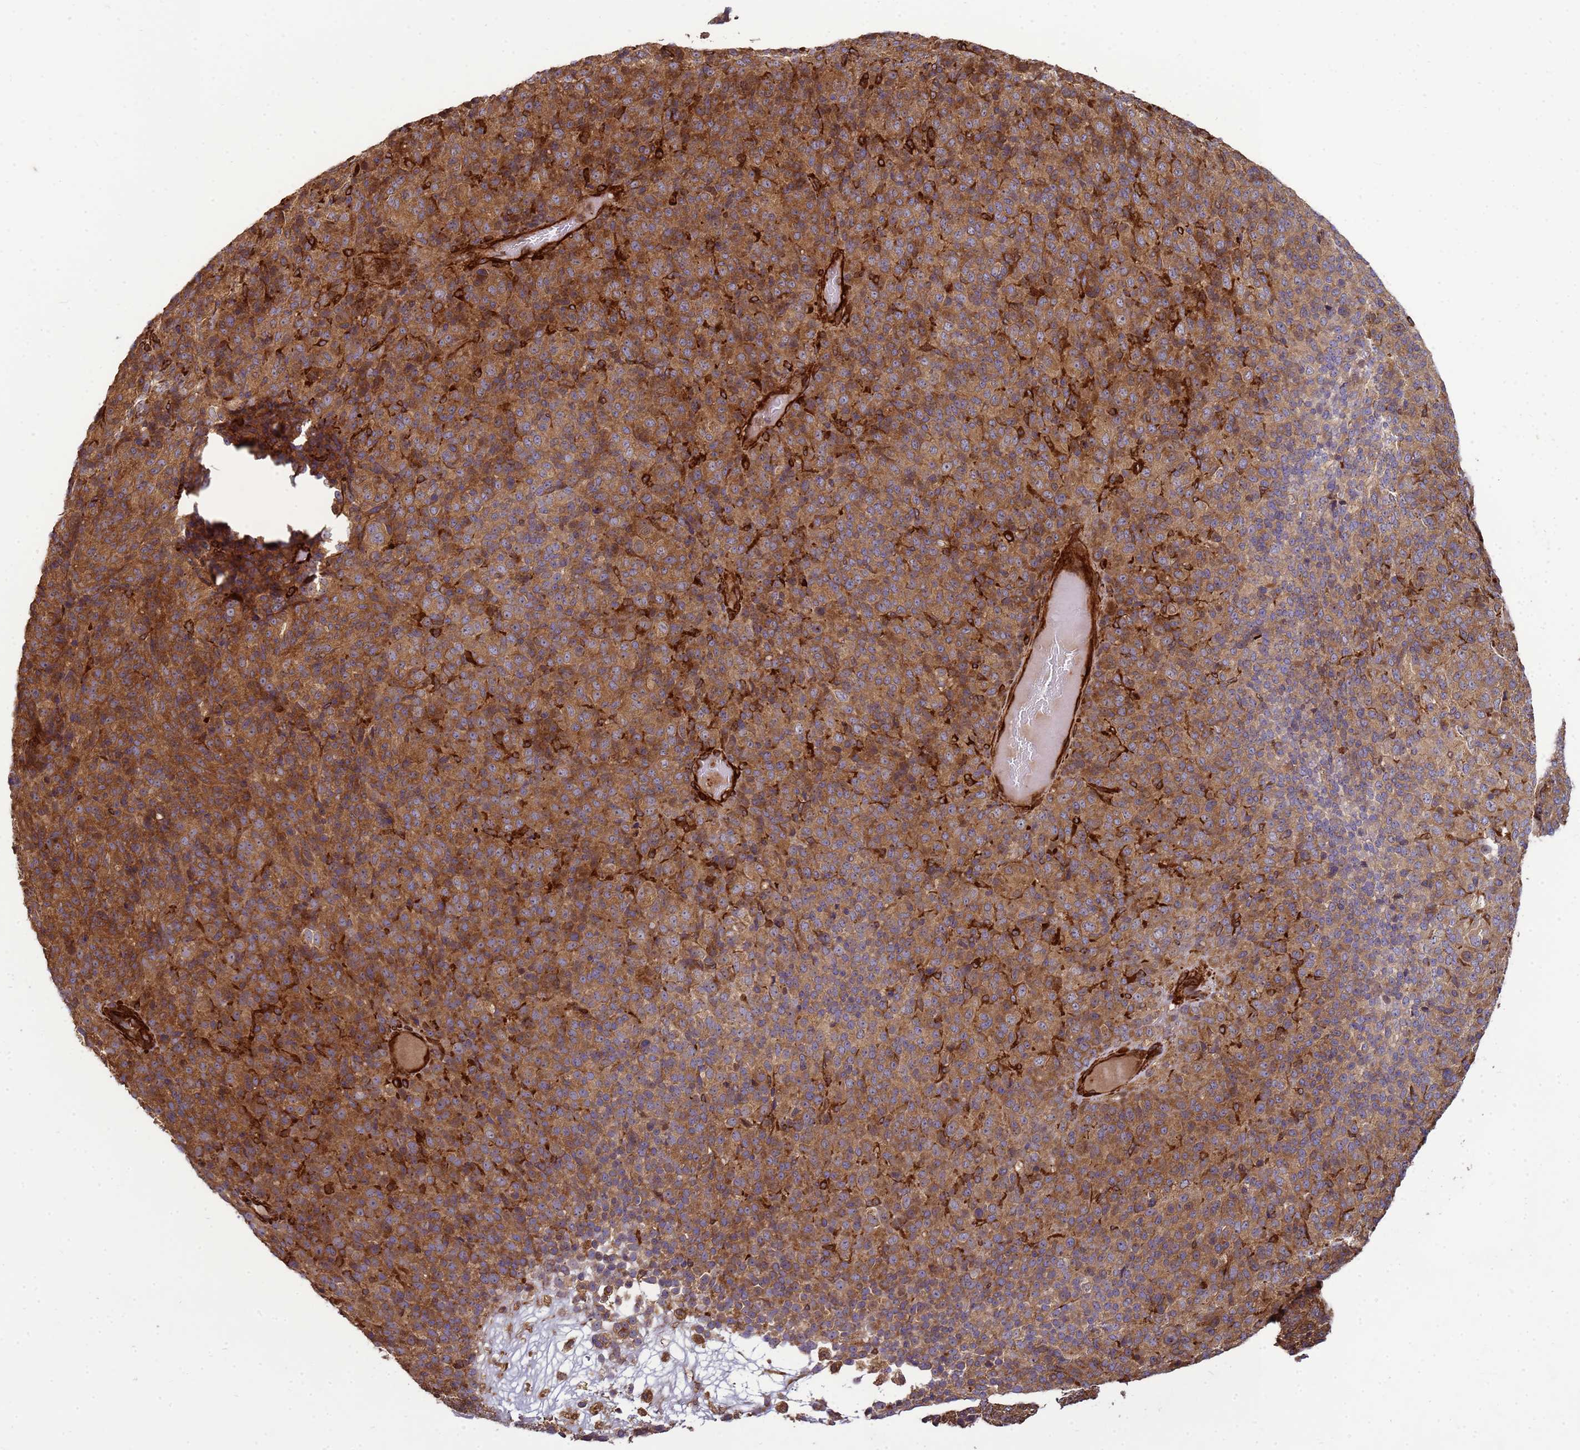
{"staining": {"intensity": "moderate", "quantity": ">75%", "location": "cytoplasmic/membranous"}, "tissue": "melanoma", "cell_type": "Tumor cells", "image_type": "cancer", "snomed": [{"axis": "morphology", "description": "Malignant melanoma, Metastatic site"}, {"axis": "topography", "description": "Brain"}], "caption": "Moderate cytoplasmic/membranous staining is seen in about >75% of tumor cells in melanoma.", "gene": "CNOT1", "patient": {"sex": "female", "age": 56}}